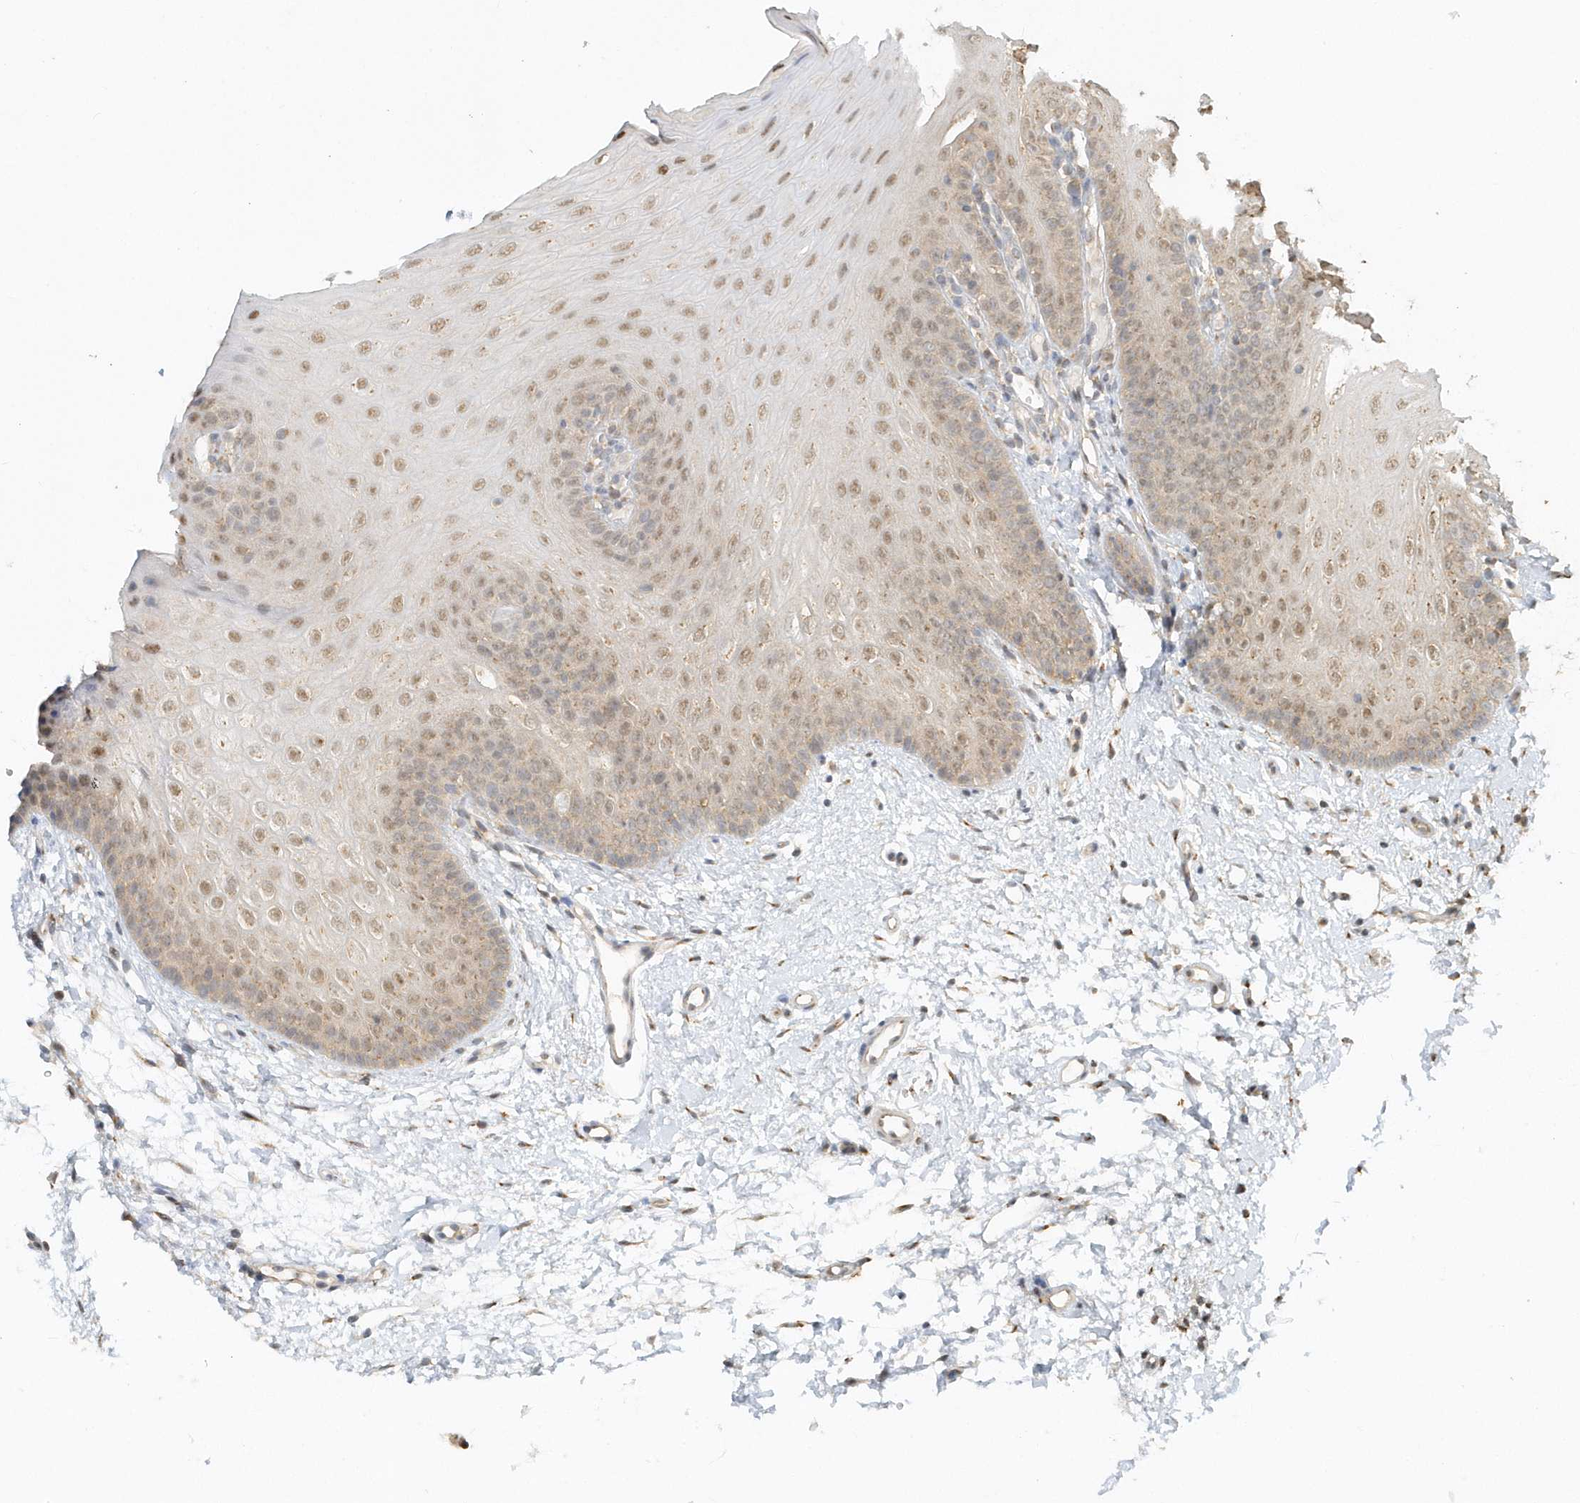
{"staining": {"intensity": "moderate", "quantity": ">75%", "location": "nuclear"}, "tissue": "oral mucosa", "cell_type": "Squamous epithelial cells", "image_type": "normal", "snomed": [{"axis": "morphology", "description": "Normal tissue, NOS"}, {"axis": "topography", "description": "Oral tissue"}], "caption": "Brown immunohistochemical staining in unremarkable oral mucosa displays moderate nuclear staining in about >75% of squamous epithelial cells. (DAB IHC, brown staining for protein, blue staining for nuclei).", "gene": "PSMD6", "patient": {"sex": "female", "age": 68}}